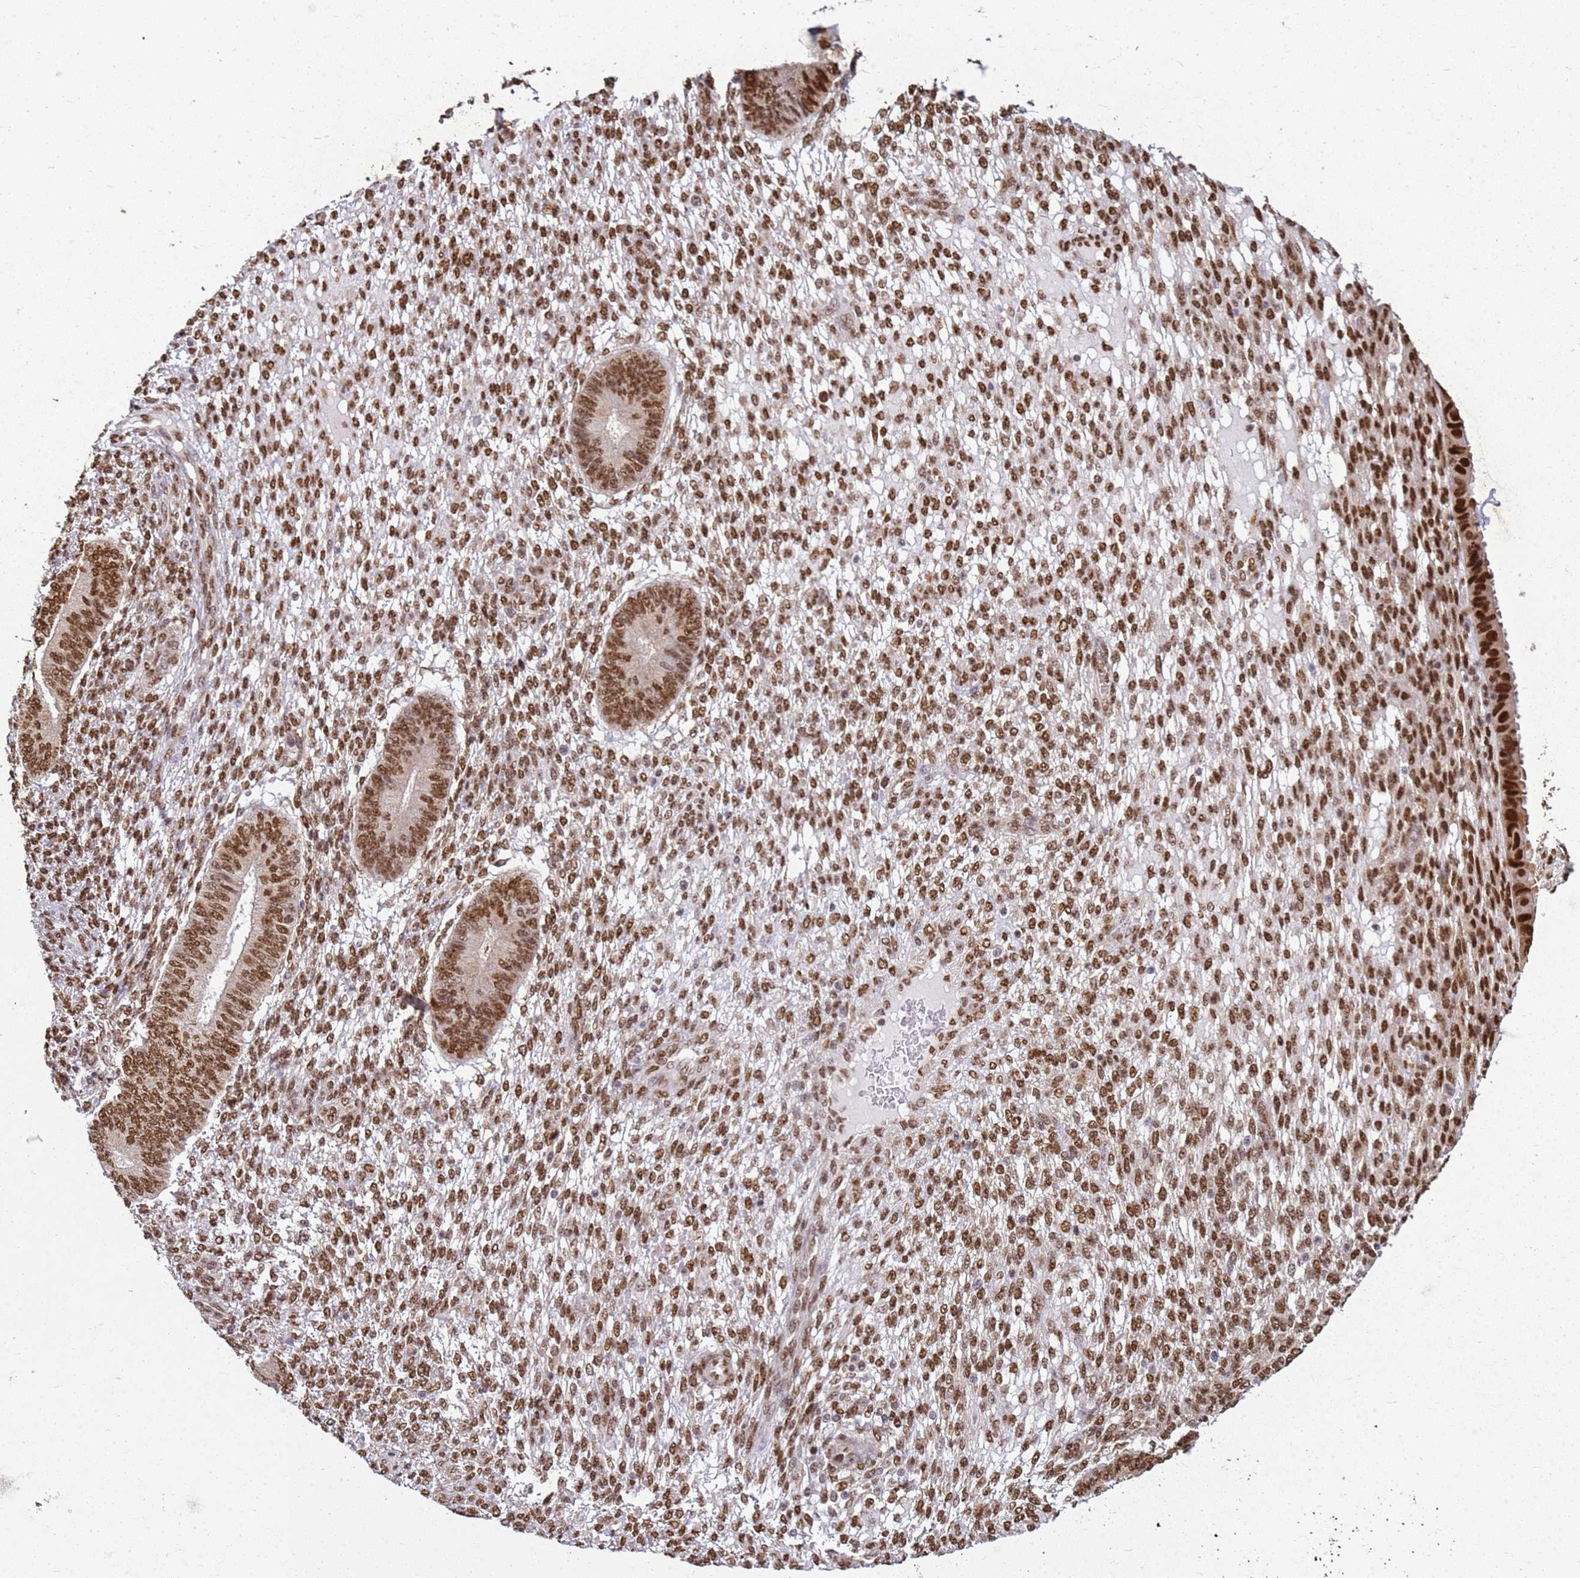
{"staining": {"intensity": "moderate", "quantity": ">75%", "location": "nuclear"}, "tissue": "endometrium", "cell_type": "Cells in endometrial stroma", "image_type": "normal", "snomed": [{"axis": "morphology", "description": "Normal tissue, NOS"}, {"axis": "topography", "description": "Endometrium"}], "caption": "High-magnification brightfield microscopy of normal endometrium stained with DAB (brown) and counterstained with hematoxylin (blue). cells in endometrial stroma exhibit moderate nuclear staining is appreciated in about>75% of cells.", "gene": "APEX1", "patient": {"sex": "female", "age": 49}}